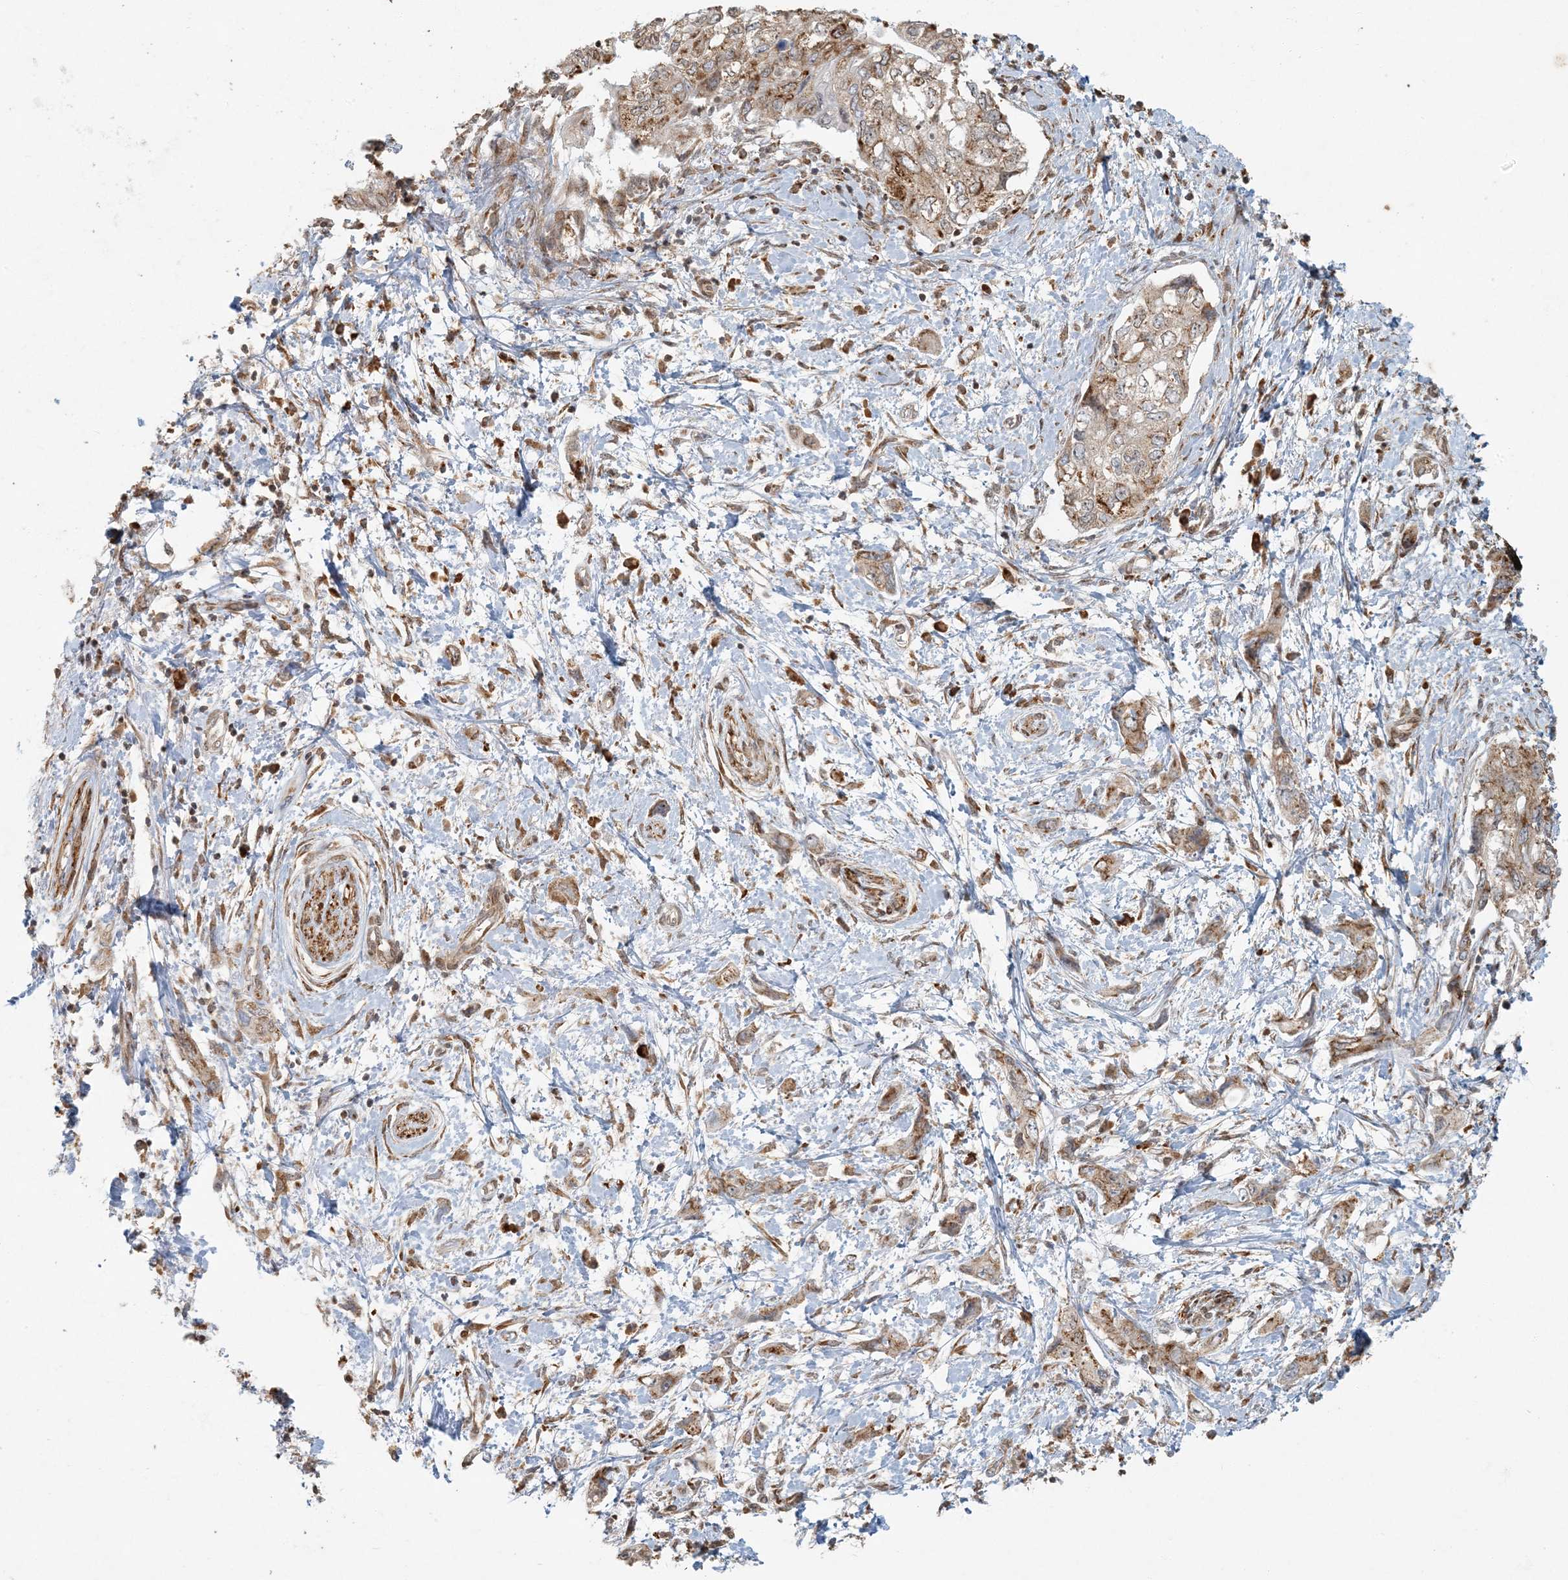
{"staining": {"intensity": "moderate", "quantity": ">75%", "location": "cytoplasmic/membranous"}, "tissue": "pancreatic cancer", "cell_type": "Tumor cells", "image_type": "cancer", "snomed": [{"axis": "morphology", "description": "Adenocarcinoma, NOS"}, {"axis": "topography", "description": "Pancreas"}], "caption": "Moderate cytoplasmic/membranous protein positivity is seen in approximately >75% of tumor cells in pancreatic cancer. (Stains: DAB (3,3'-diaminobenzidine) in brown, nuclei in blue, Microscopy: brightfield microscopy at high magnification).", "gene": "AK9", "patient": {"sex": "female", "age": 73}}